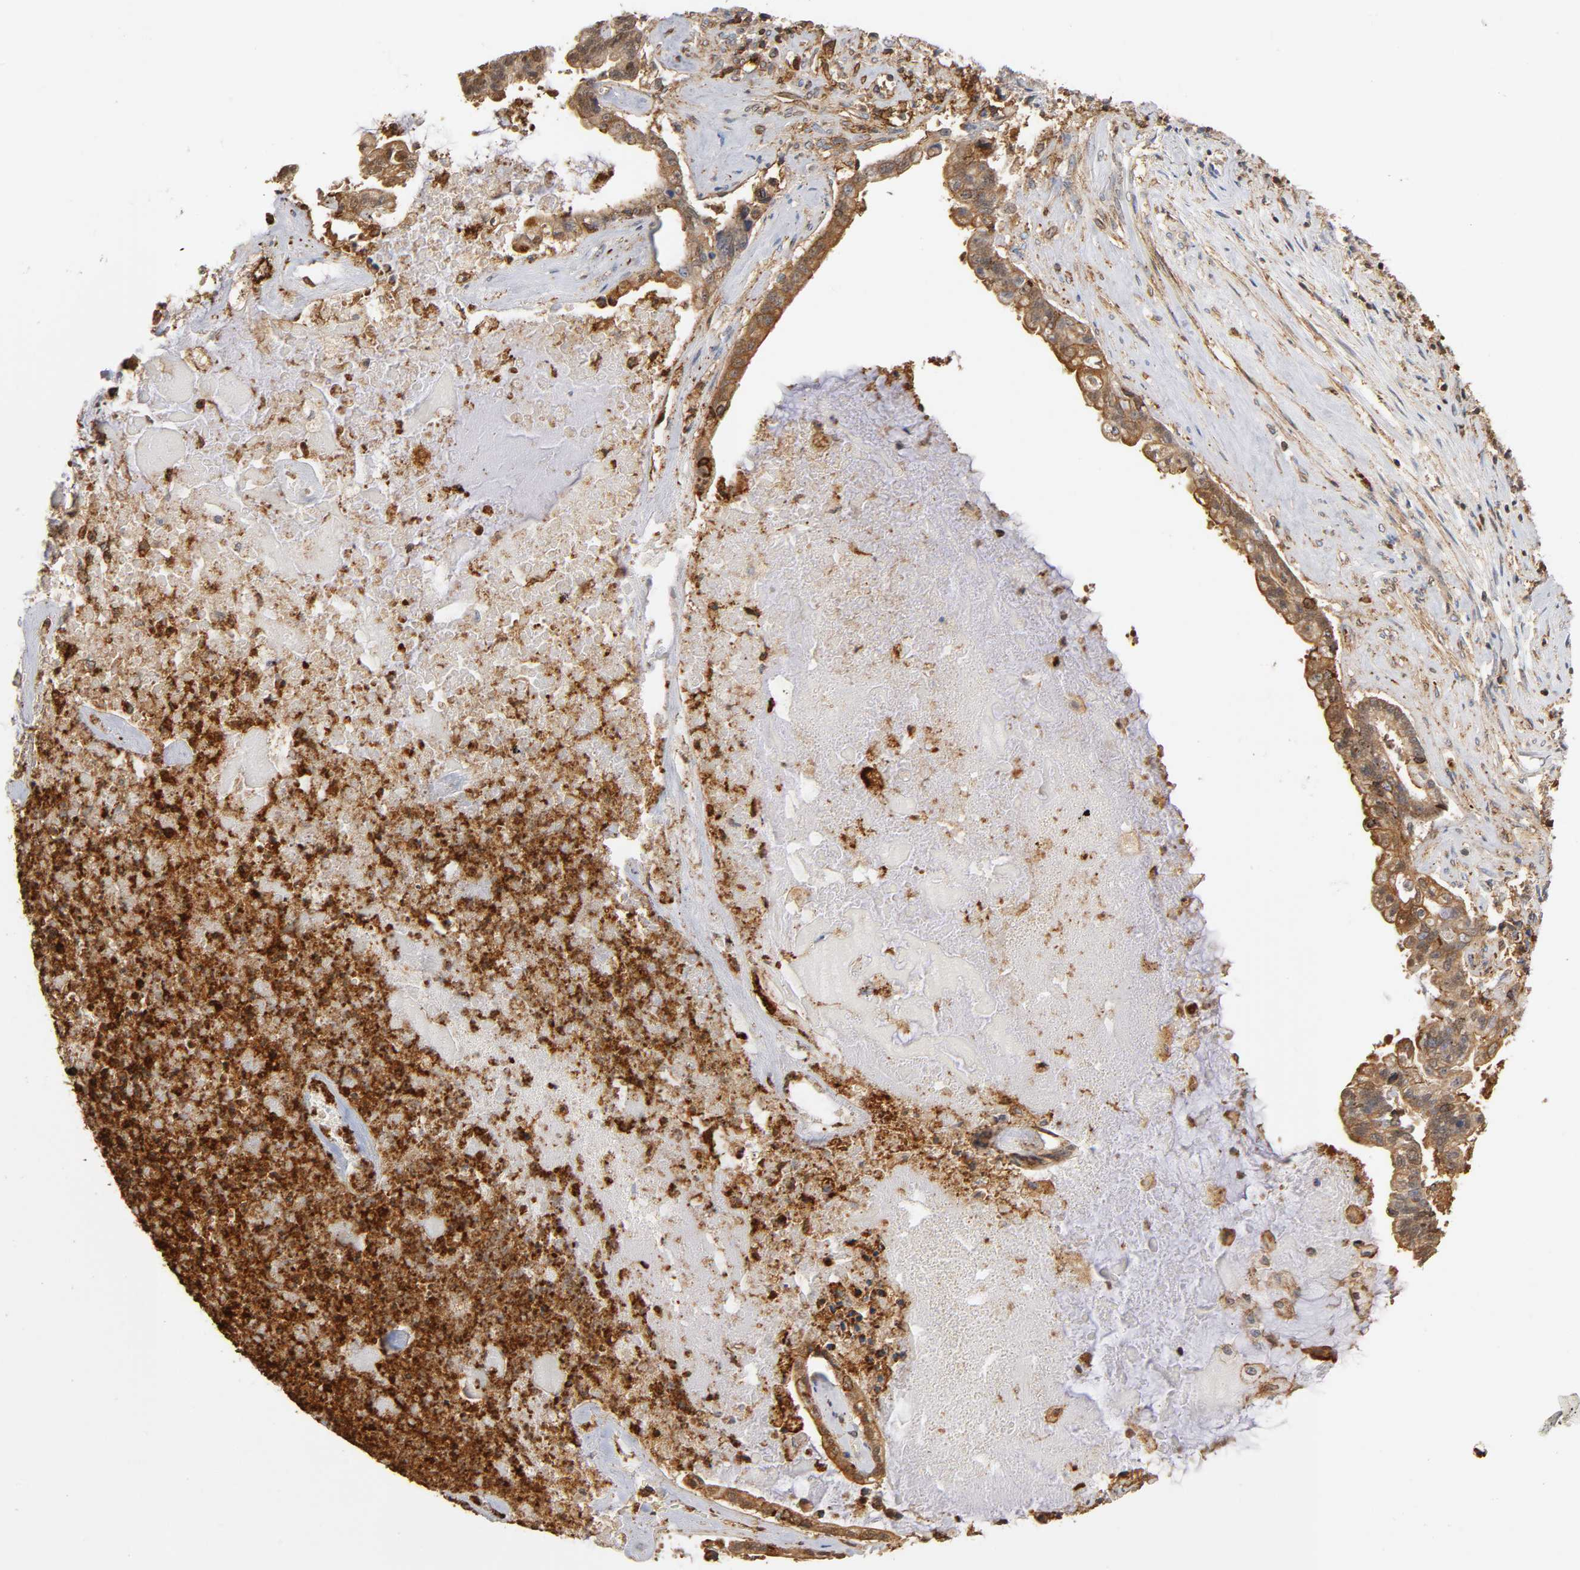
{"staining": {"intensity": "moderate", "quantity": ">75%", "location": "cytoplasmic/membranous"}, "tissue": "liver cancer", "cell_type": "Tumor cells", "image_type": "cancer", "snomed": [{"axis": "morphology", "description": "Cholangiocarcinoma"}, {"axis": "topography", "description": "Liver"}], "caption": "A high-resolution micrograph shows IHC staining of liver cancer (cholangiocarcinoma), which exhibits moderate cytoplasmic/membranous expression in approximately >75% of tumor cells. The staining is performed using DAB brown chromogen to label protein expression. The nuclei are counter-stained blue using hematoxylin.", "gene": "ANXA11", "patient": {"sex": "male", "age": 57}}